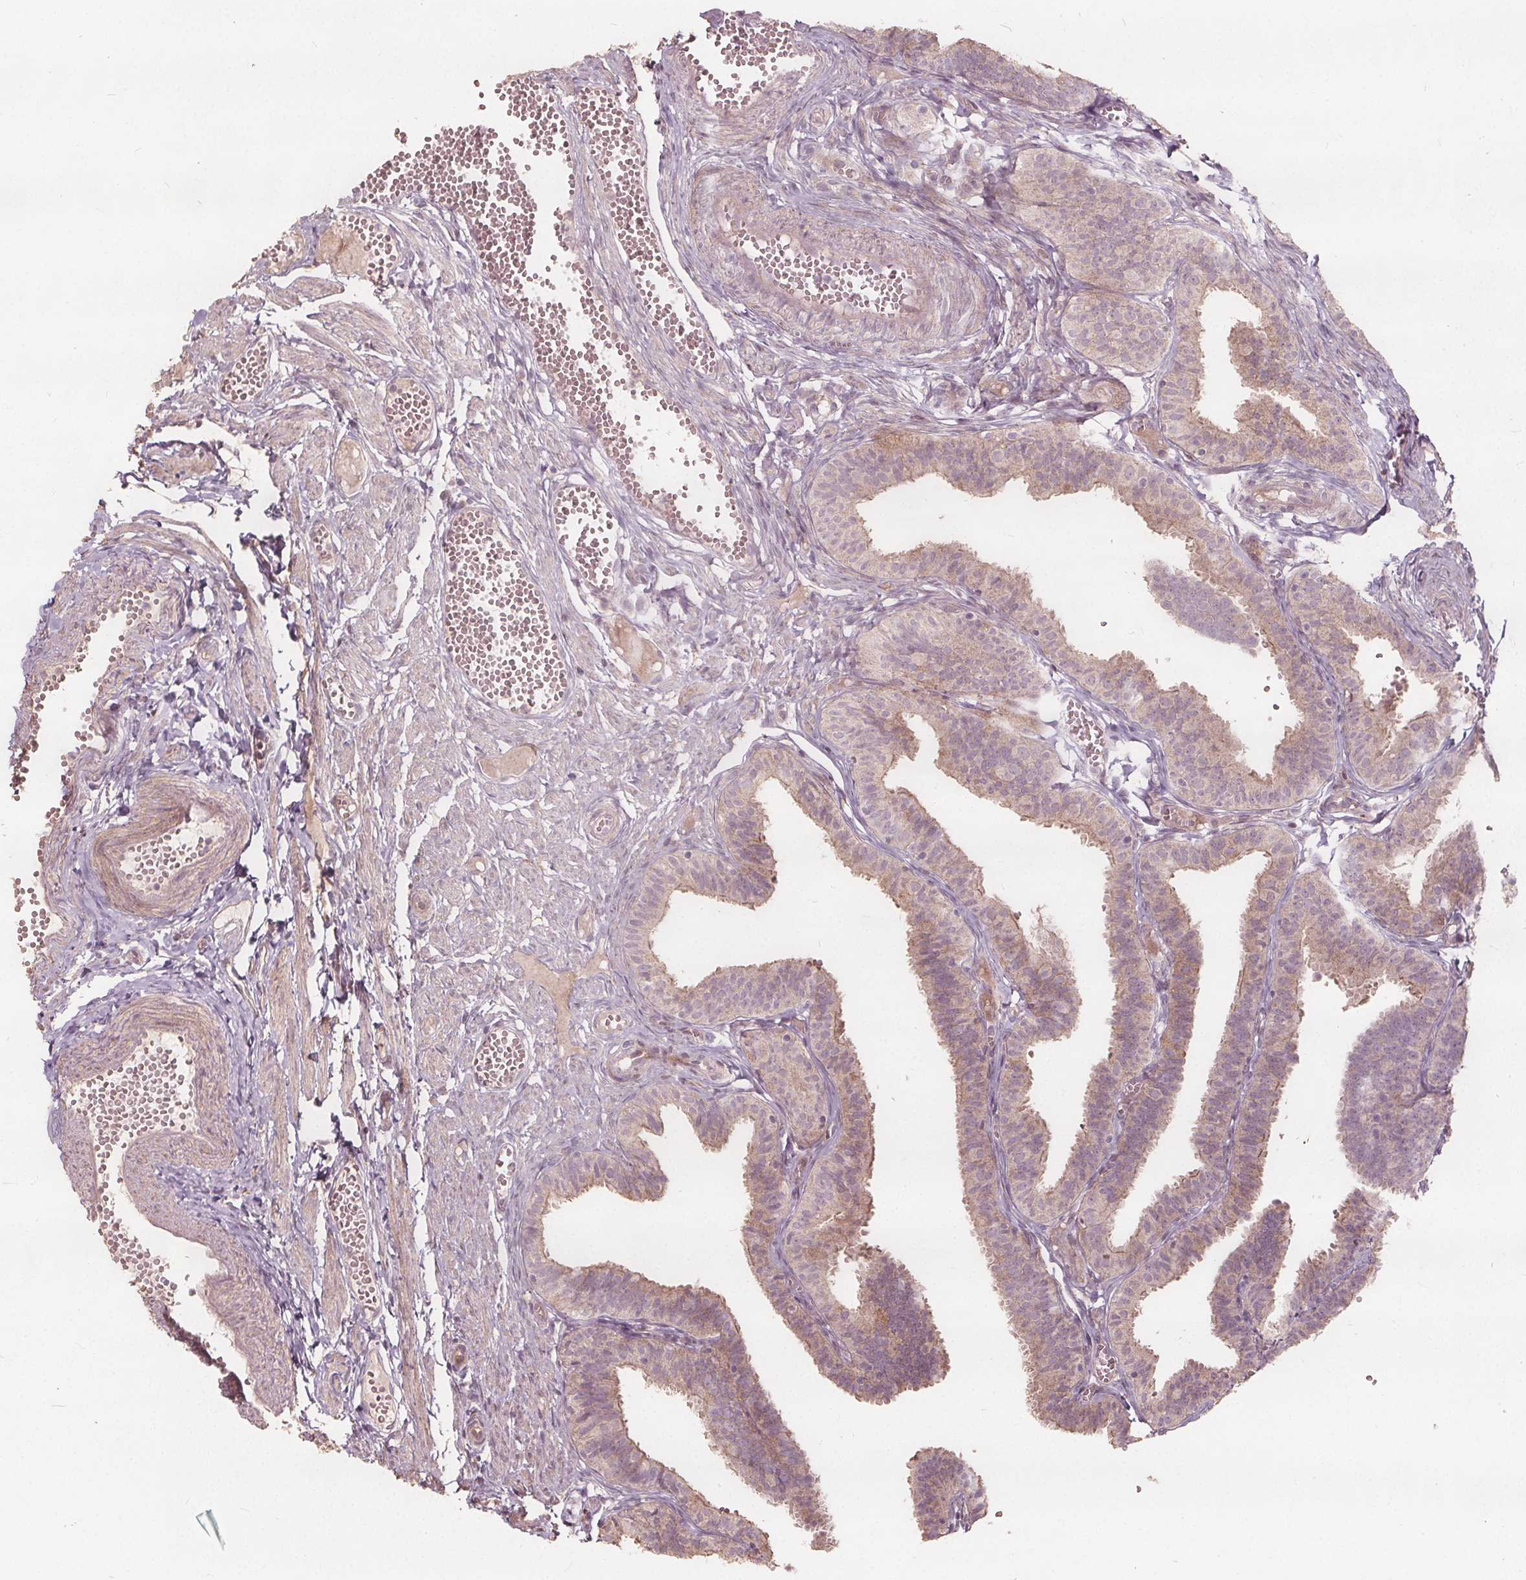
{"staining": {"intensity": "weak", "quantity": "25%-75%", "location": "cytoplasmic/membranous"}, "tissue": "fallopian tube", "cell_type": "Glandular cells", "image_type": "normal", "snomed": [{"axis": "morphology", "description": "Normal tissue, NOS"}, {"axis": "topography", "description": "Fallopian tube"}], "caption": "Normal fallopian tube shows weak cytoplasmic/membranous positivity in about 25%-75% of glandular cells.", "gene": "PTPRT", "patient": {"sex": "female", "age": 25}}